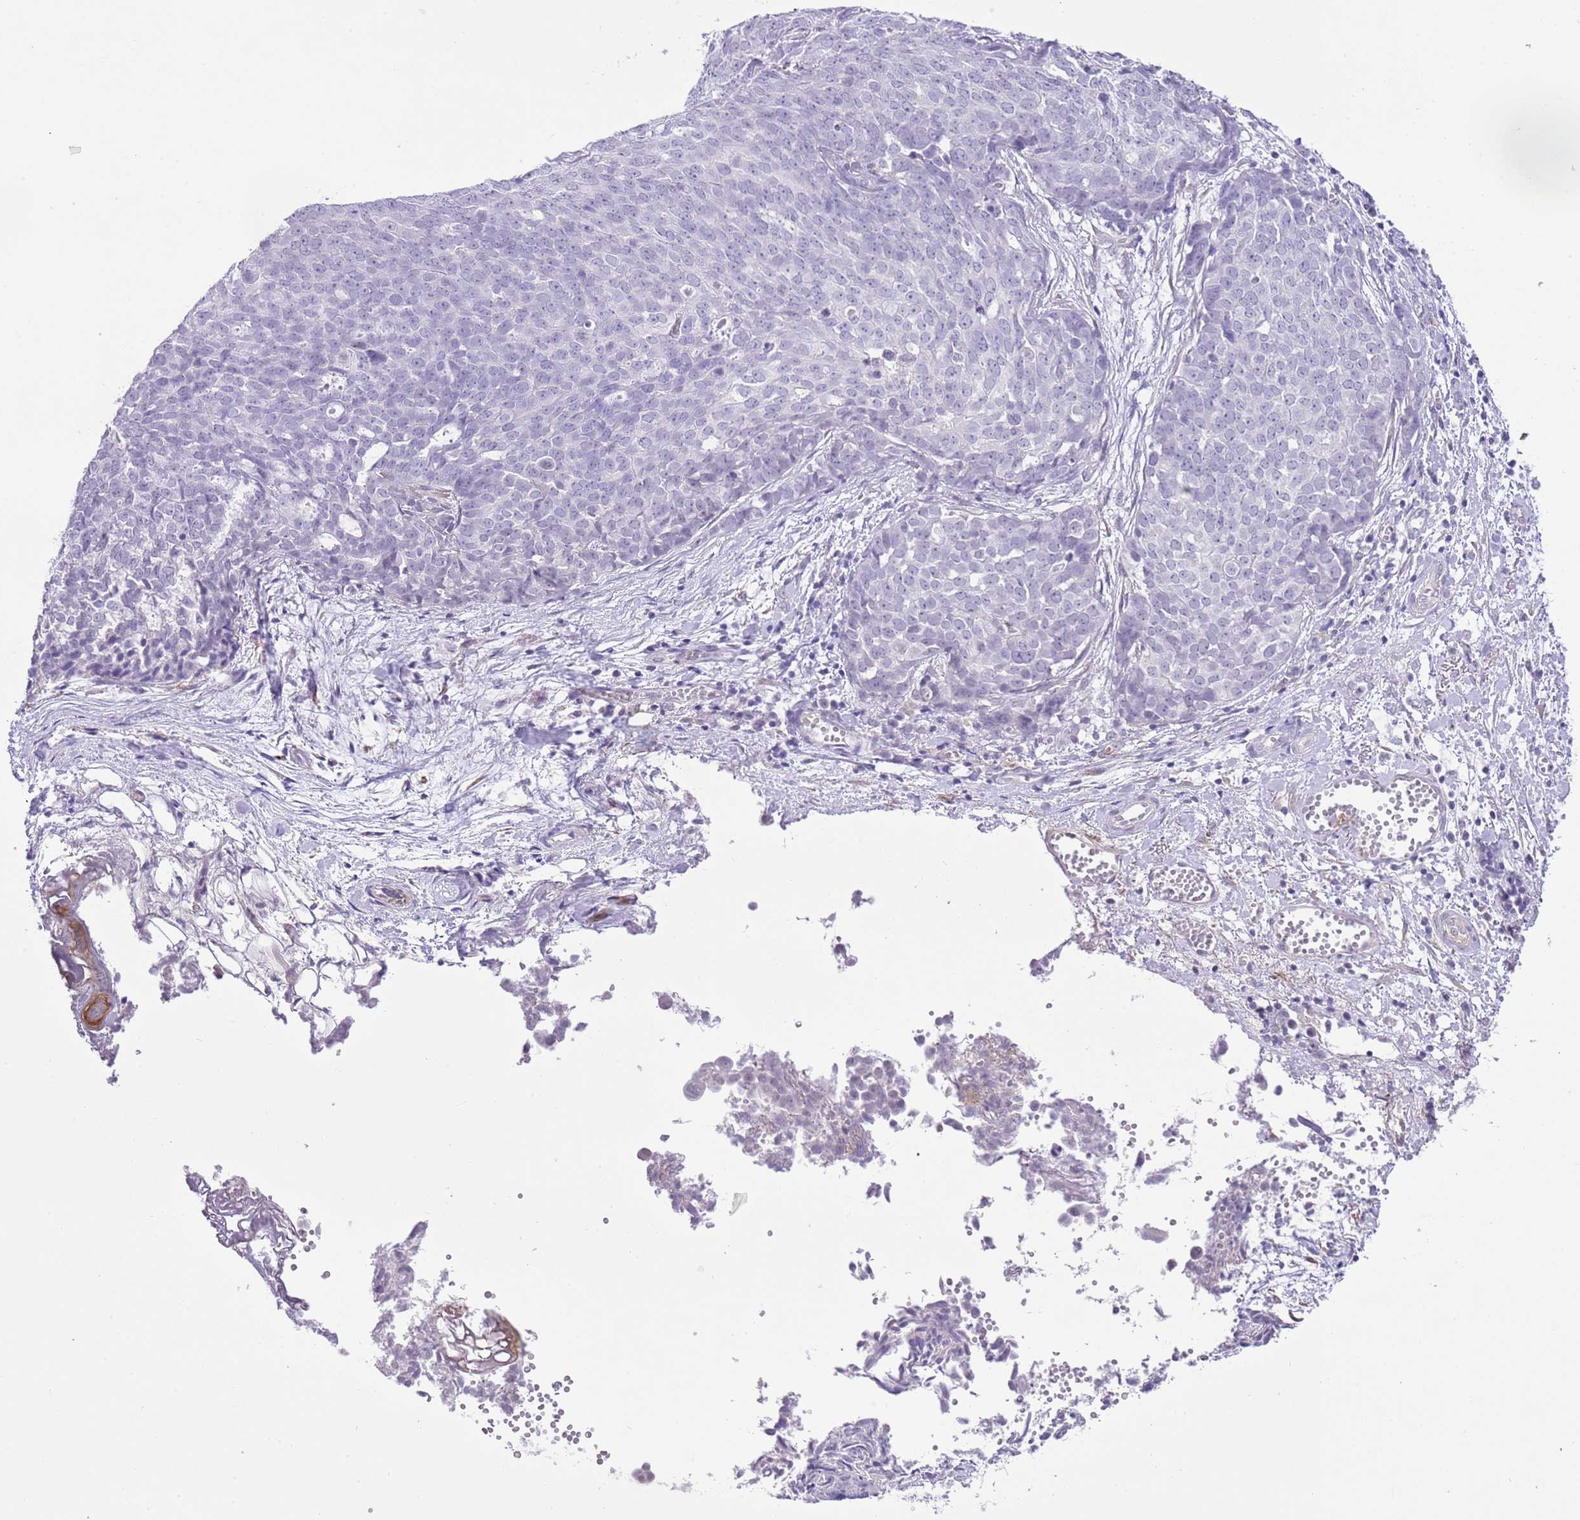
{"staining": {"intensity": "negative", "quantity": "none", "location": "none"}, "tissue": "ovarian cancer", "cell_type": "Tumor cells", "image_type": "cancer", "snomed": [{"axis": "morphology", "description": "Cystadenocarcinoma, serous, NOS"}, {"axis": "topography", "description": "Soft tissue"}, {"axis": "topography", "description": "Ovary"}], "caption": "Tumor cells show no significant positivity in ovarian cancer (serous cystadenocarcinoma).", "gene": "MIDN", "patient": {"sex": "female", "age": 57}}